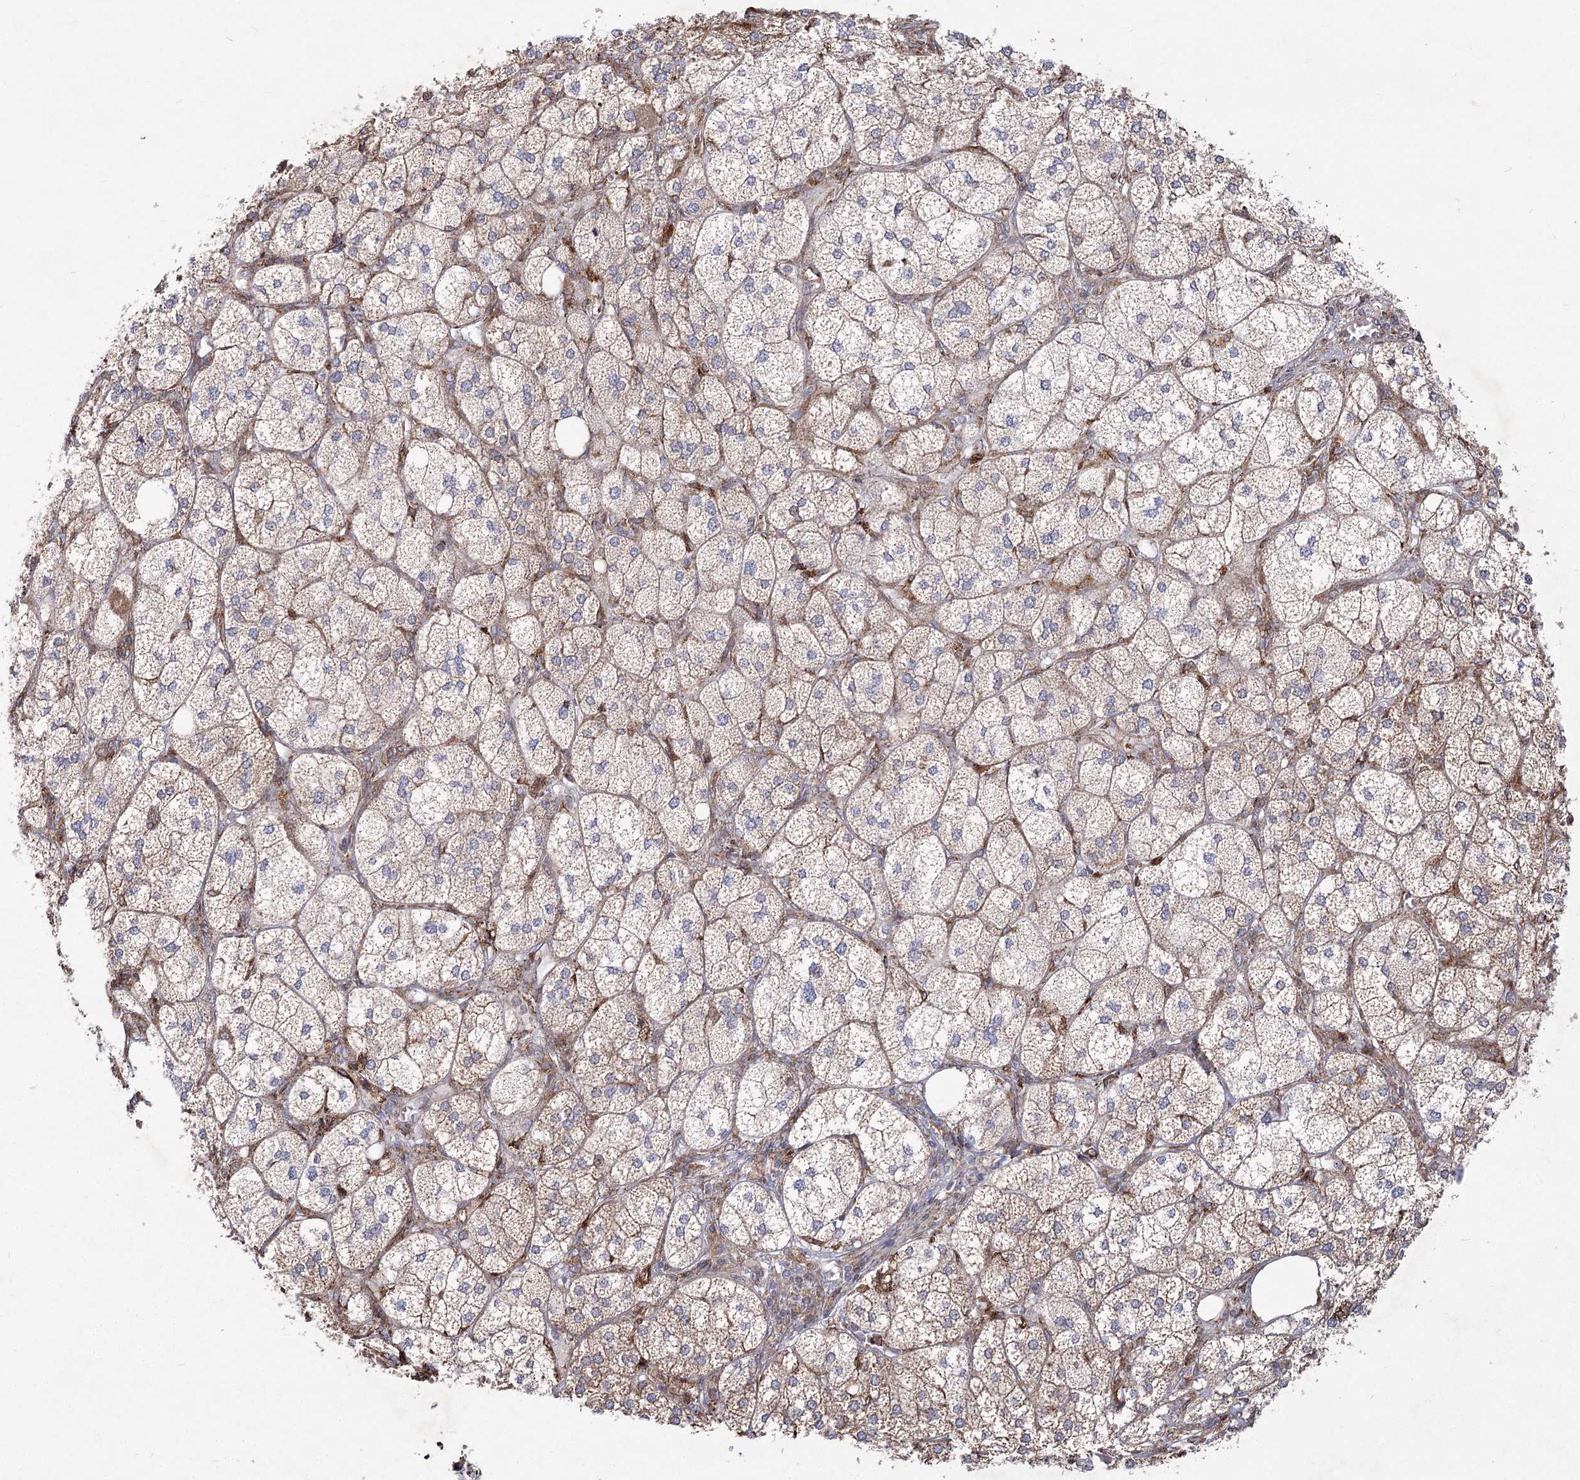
{"staining": {"intensity": "moderate", "quantity": "25%-75%", "location": "cytoplasmic/membranous"}, "tissue": "adrenal gland", "cell_type": "Glandular cells", "image_type": "normal", "snomed": [{"axis": "morphology", "description": "Normal tissue, NOS"}, {"axis": "topography", "description": "Adrenal gland"}], "caption": "Moderate cytoplasmic/membranous staining is present in approximately 25%-75% of glandular cells in benign adrenal gland.", "gene": "NHLRC2", "patient": {"sex": "female", "age": 61}}